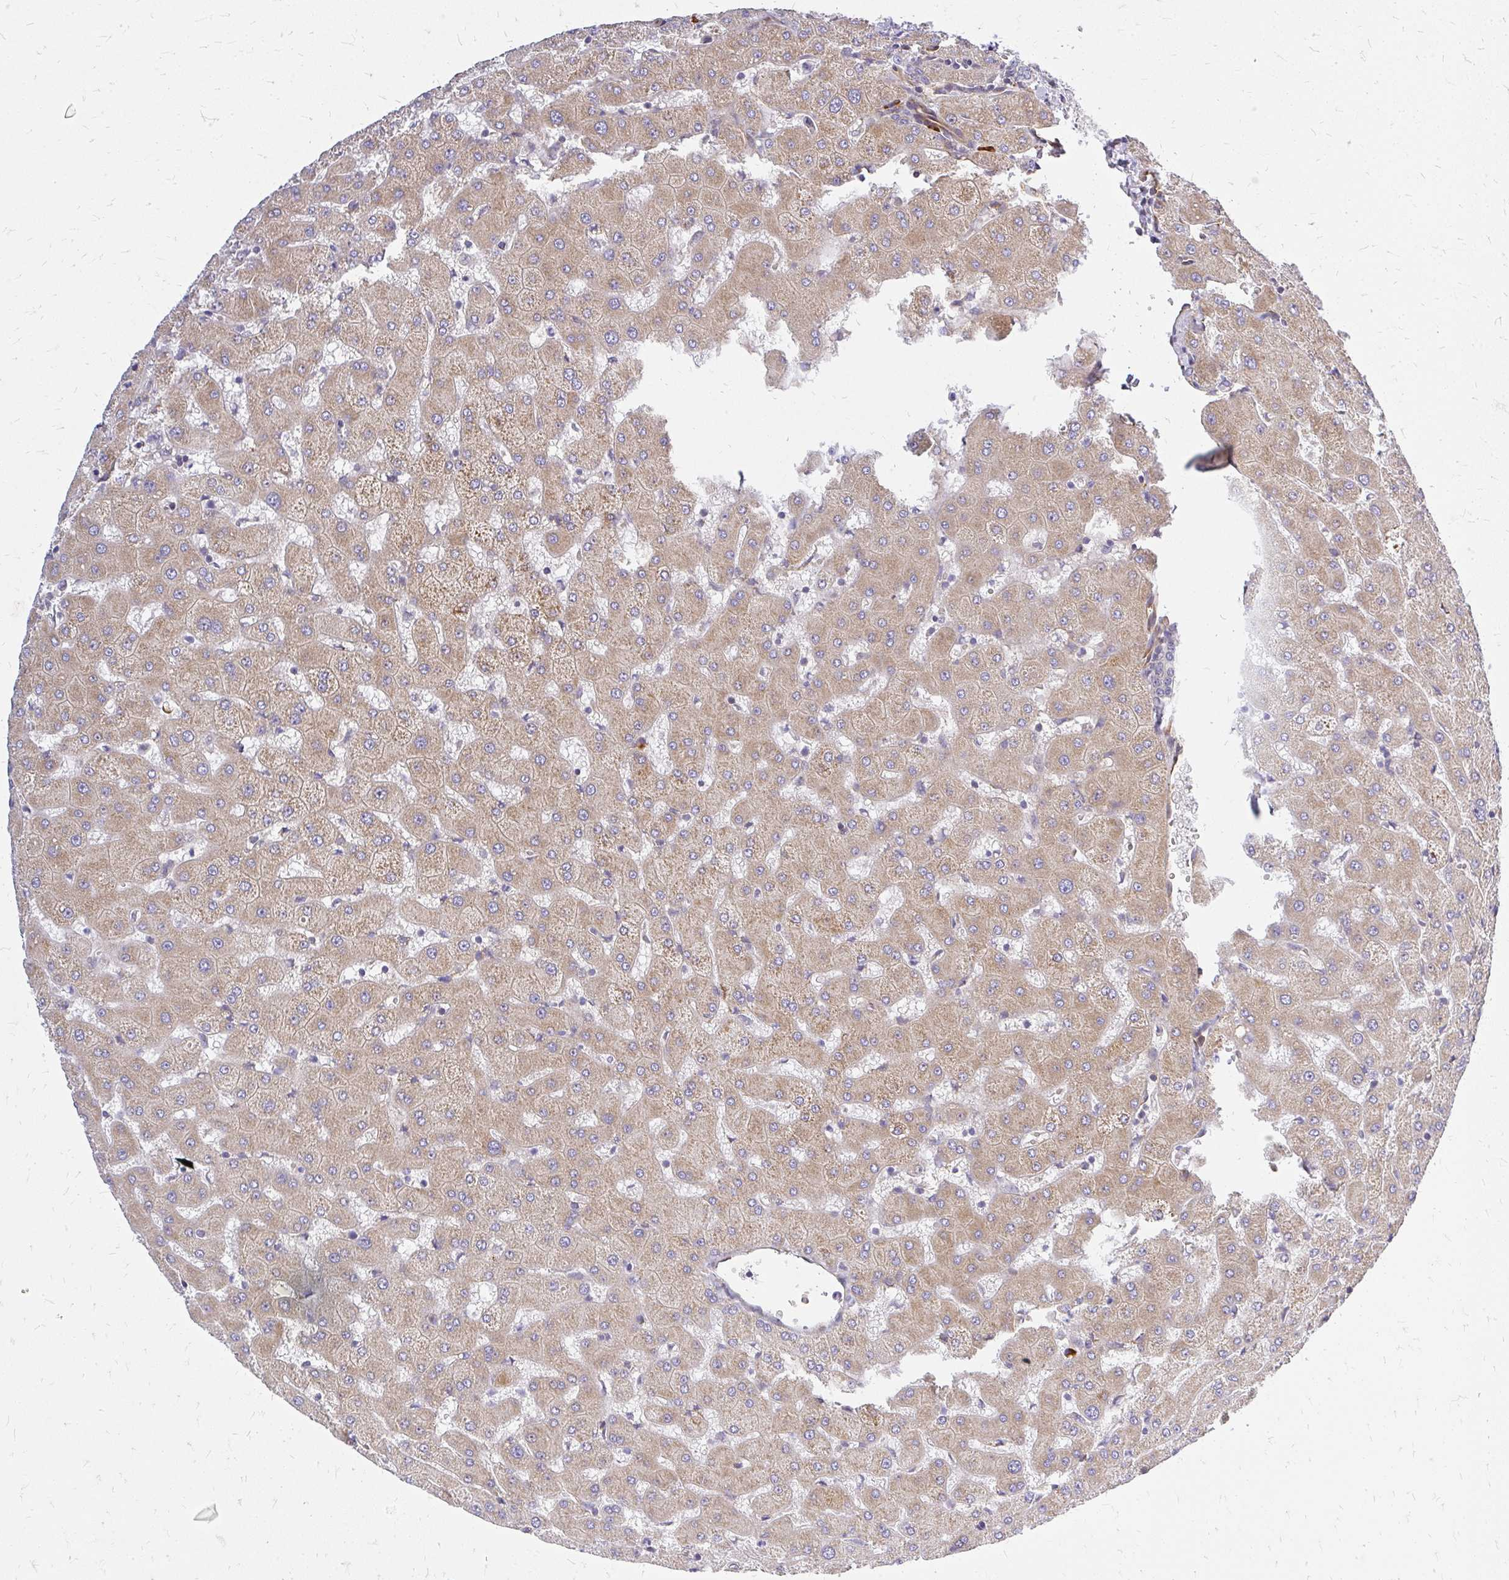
{"staining": {"intensity": "negative", "quantity": "none", "location": "none"}, "tissue": "liver", "cell_type": "Cholangiocytes", "image_type": "normal", "snomed": [{"axis": "morphology", "description": "Normal tissue, NOS"}, {"axis": "topography", "description": "Liver"}], "caption": "This is an immunohistochemistry photomicrograph of benign liver. There is no expression in cholangiocytes.", "gene": "ENSG00000258472", "patient": {"sex": "female", "age": 63}}